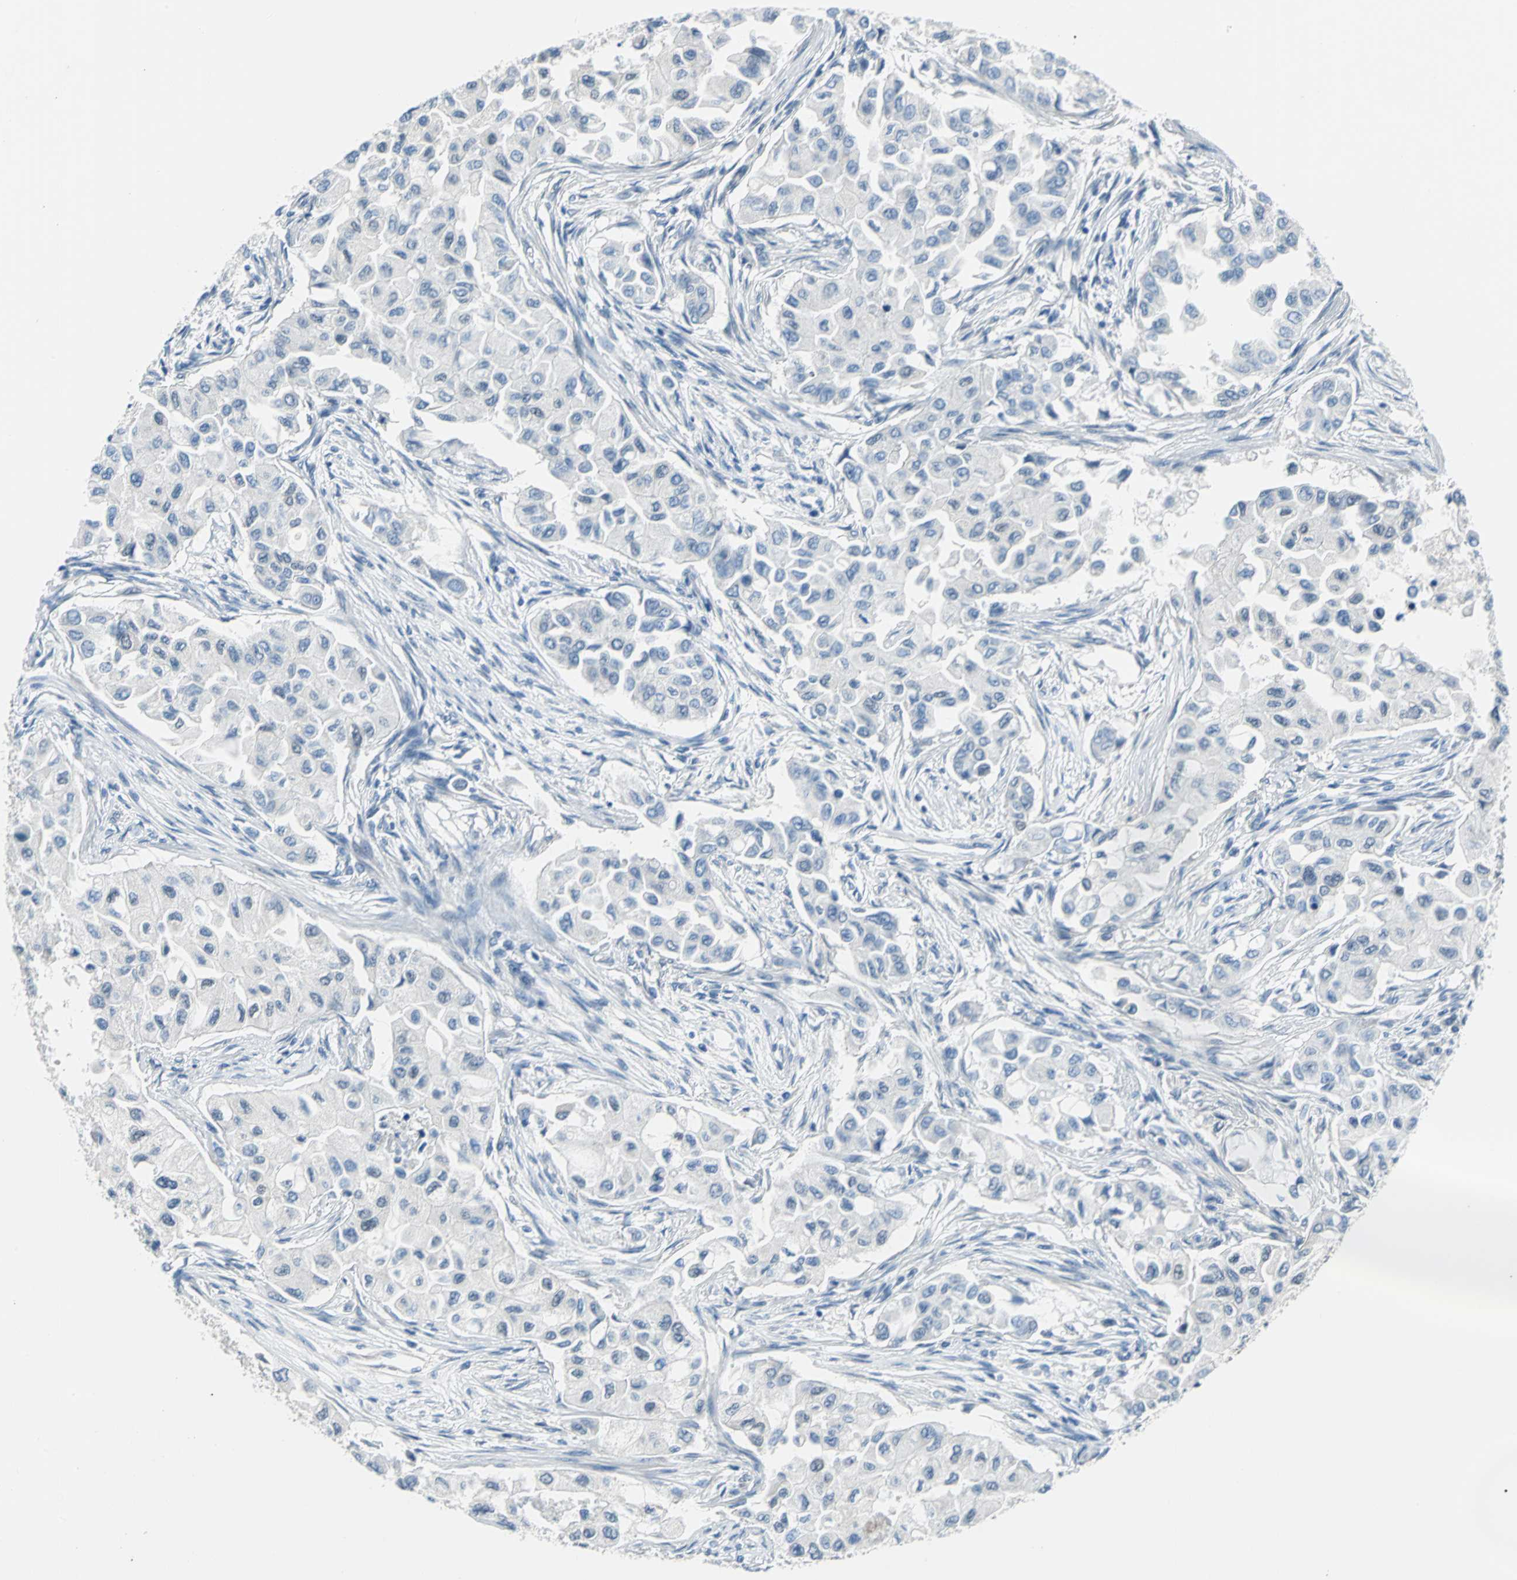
{"staining": {"intensity": "negative", "quantity": "none", "location": "none"}, "tissue": "breast cancer", "cell_type": "Tumor cells", "image_type": "cancer", "snomed": [{"axis": "morphology", "description": "Normal tissue, NOS"}, {"axis": "morphology", "description": "Duct carcinoma"}, {"axis": "topography", "description": "Breast"}], "caption": "This is an immunohistochemistry (IHC) histopathology image of human infiltrating ductal carcinoma (breast). There is no staining in tumor cells.", "gene": "ZNF415", "patient": {"sex": "female", "age": 49}}